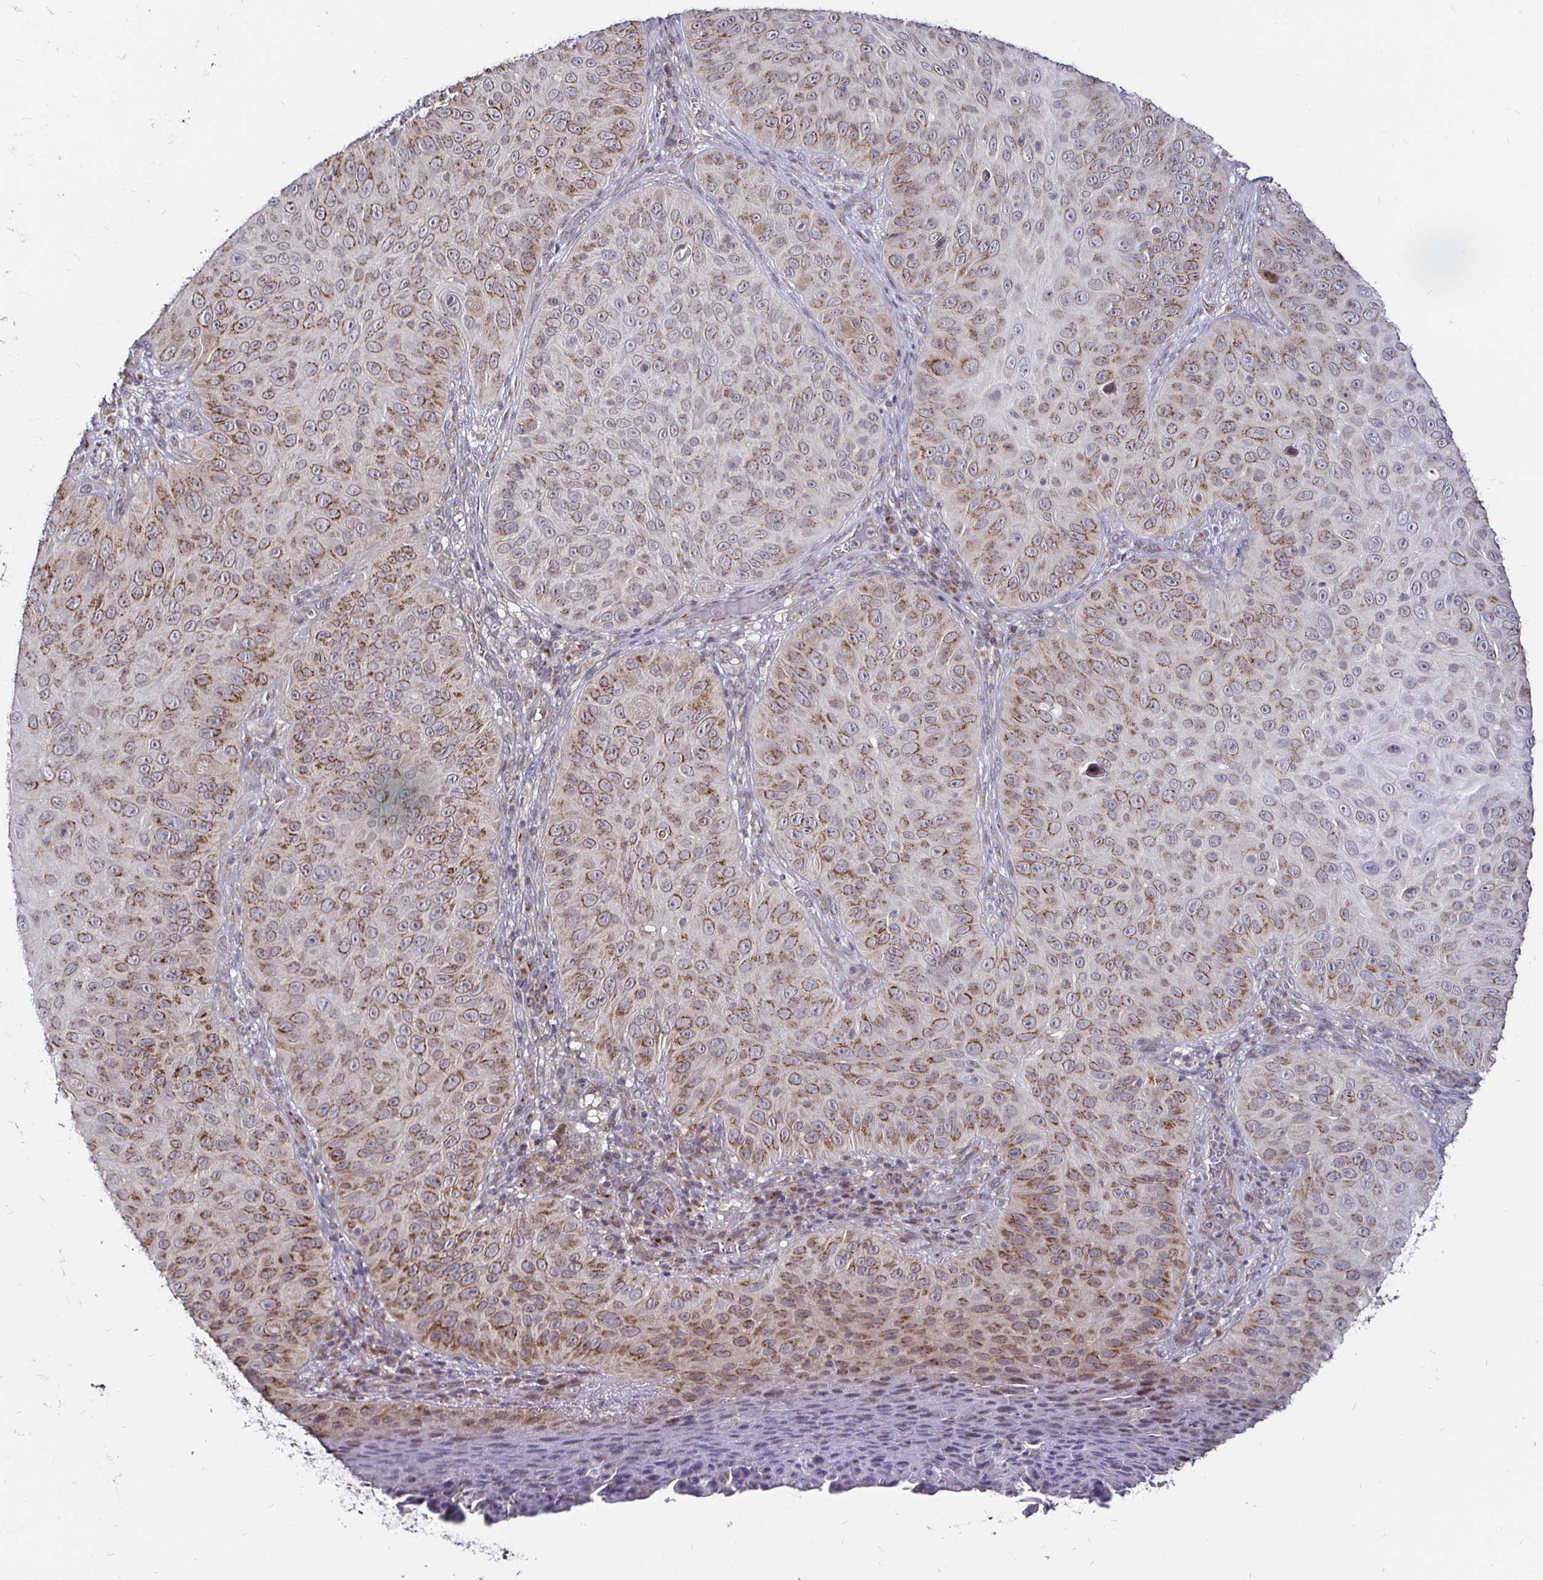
{"staining": {"intensity": "moderate", "quantity": "25%-75%", "location": "cytoplasmic/membranous"}, "tissue": "skin cancer", "cell_type": "Tumor cells", "image_type": "cancer", "snomed": [{"axis": "morphology", "description": "Squamous cell carcinoma, NOS"}, {"axis": "topography", "description": "Skin"}], "caption": "The micrograph shows staining of squamous cell carcinoma (skin), revealing moderate cytoplasmic/membranous protein expression (brown color) within tumor cells. (DAB (3,3'-diaminobenzidine) IHC, brown staining for protein, blue staining for nuclei).", "gene": "ATG3", "patient": {"sex": "male", "age": 82}}